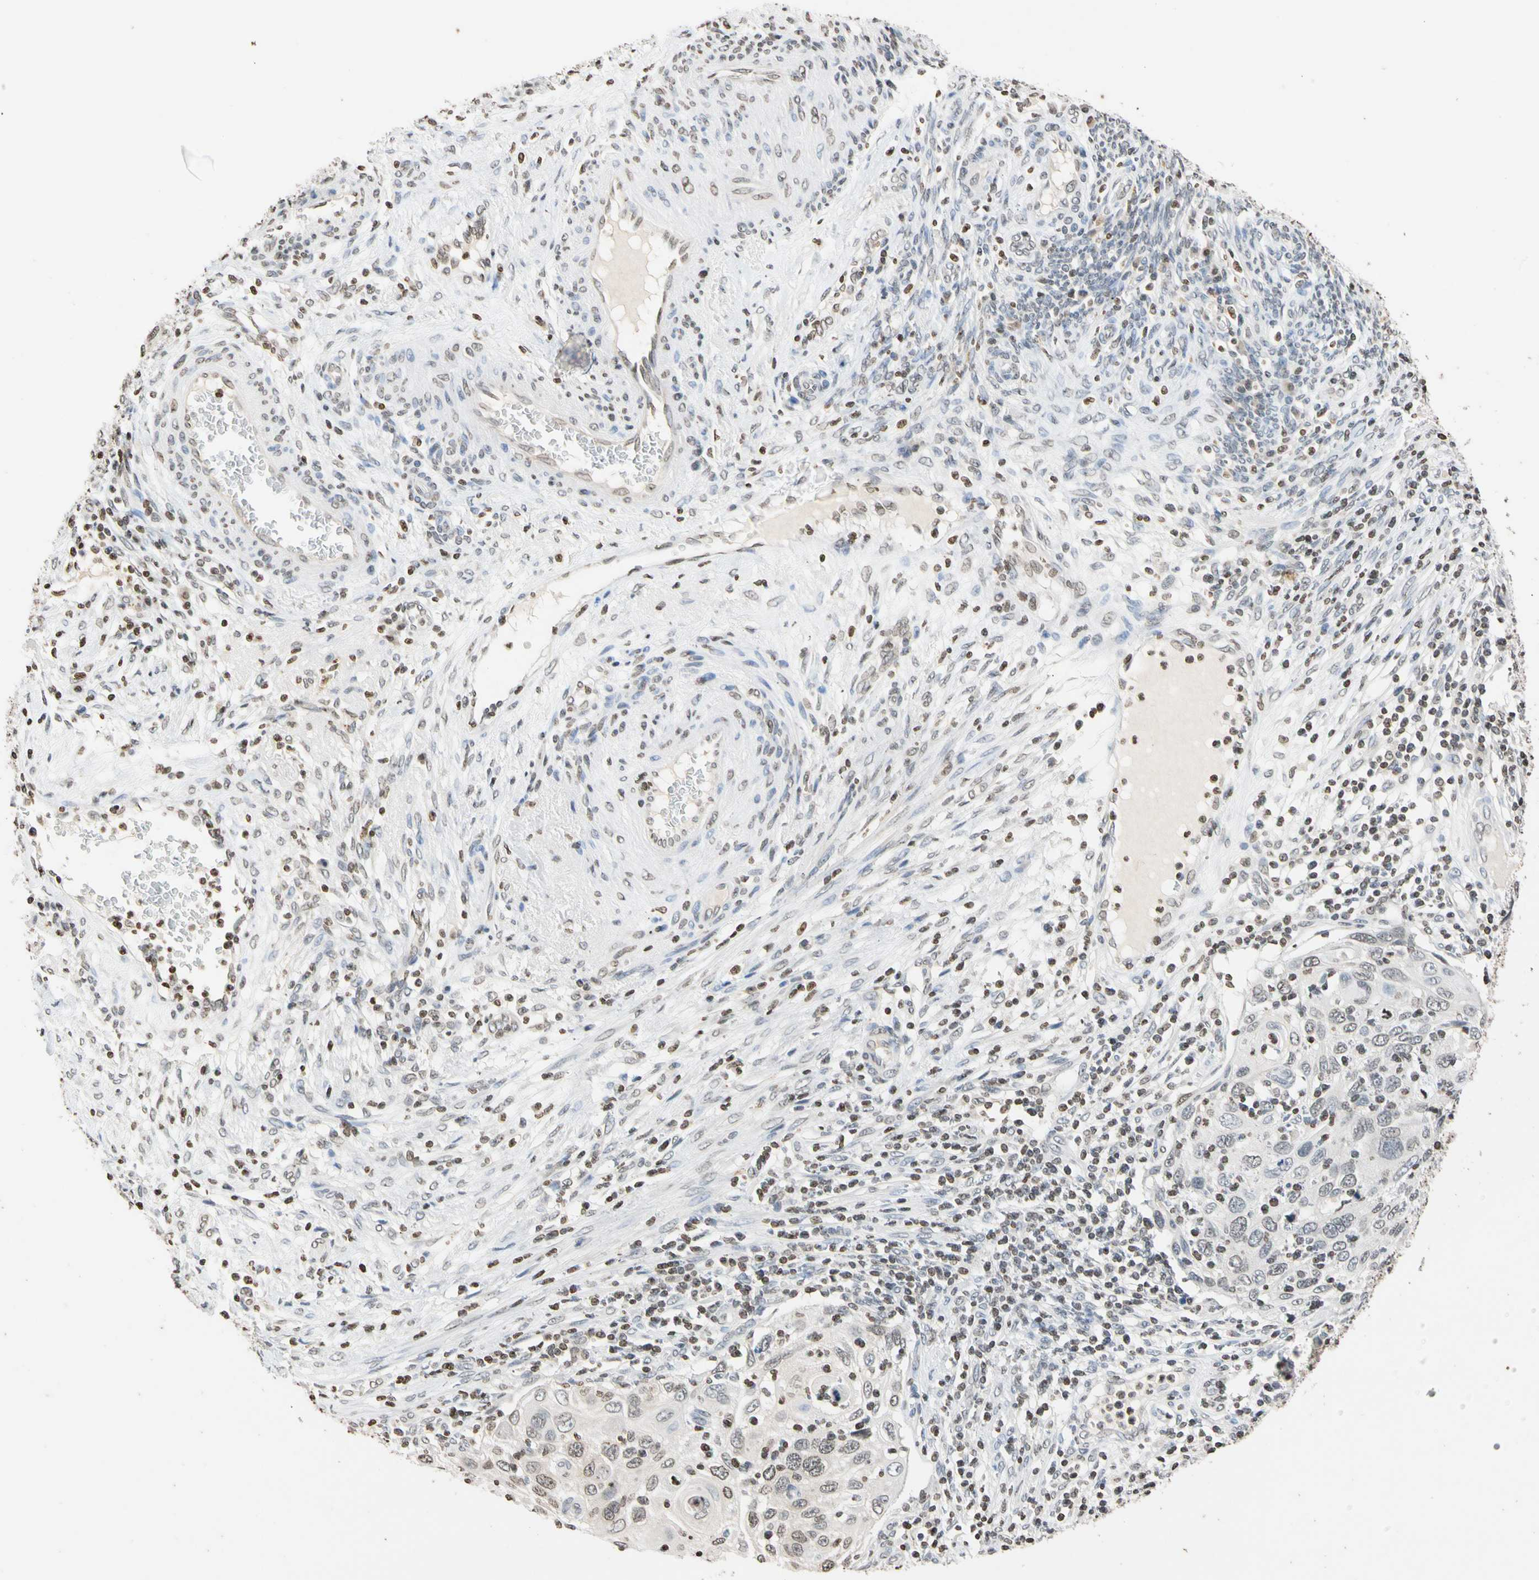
{"staining": {"intensity": "negative", "quantity": "none", "location": "none"}, "tissue": "cervical cancer", "cell_type": "Tumor cells", "image_type": "cancer", "snomed": [{"axis": "morphology", "description": "Squamous cell carcinoma, NOS"}, {"axis": "topography", "description": "Cervix"}], "caption": "High power microscopy histopathology image of an immunohistochemistry image of cervical squamous cell carcinoma, revealing no significant expression in tumor cells. The staining was performed using DAB to visualize the protein expression in brown, while the nuclei were stained in blue with hematoxylin (Magnification: 20x).", "gene": "GPX4", "patient": {"sex": "female", "age": 70}}